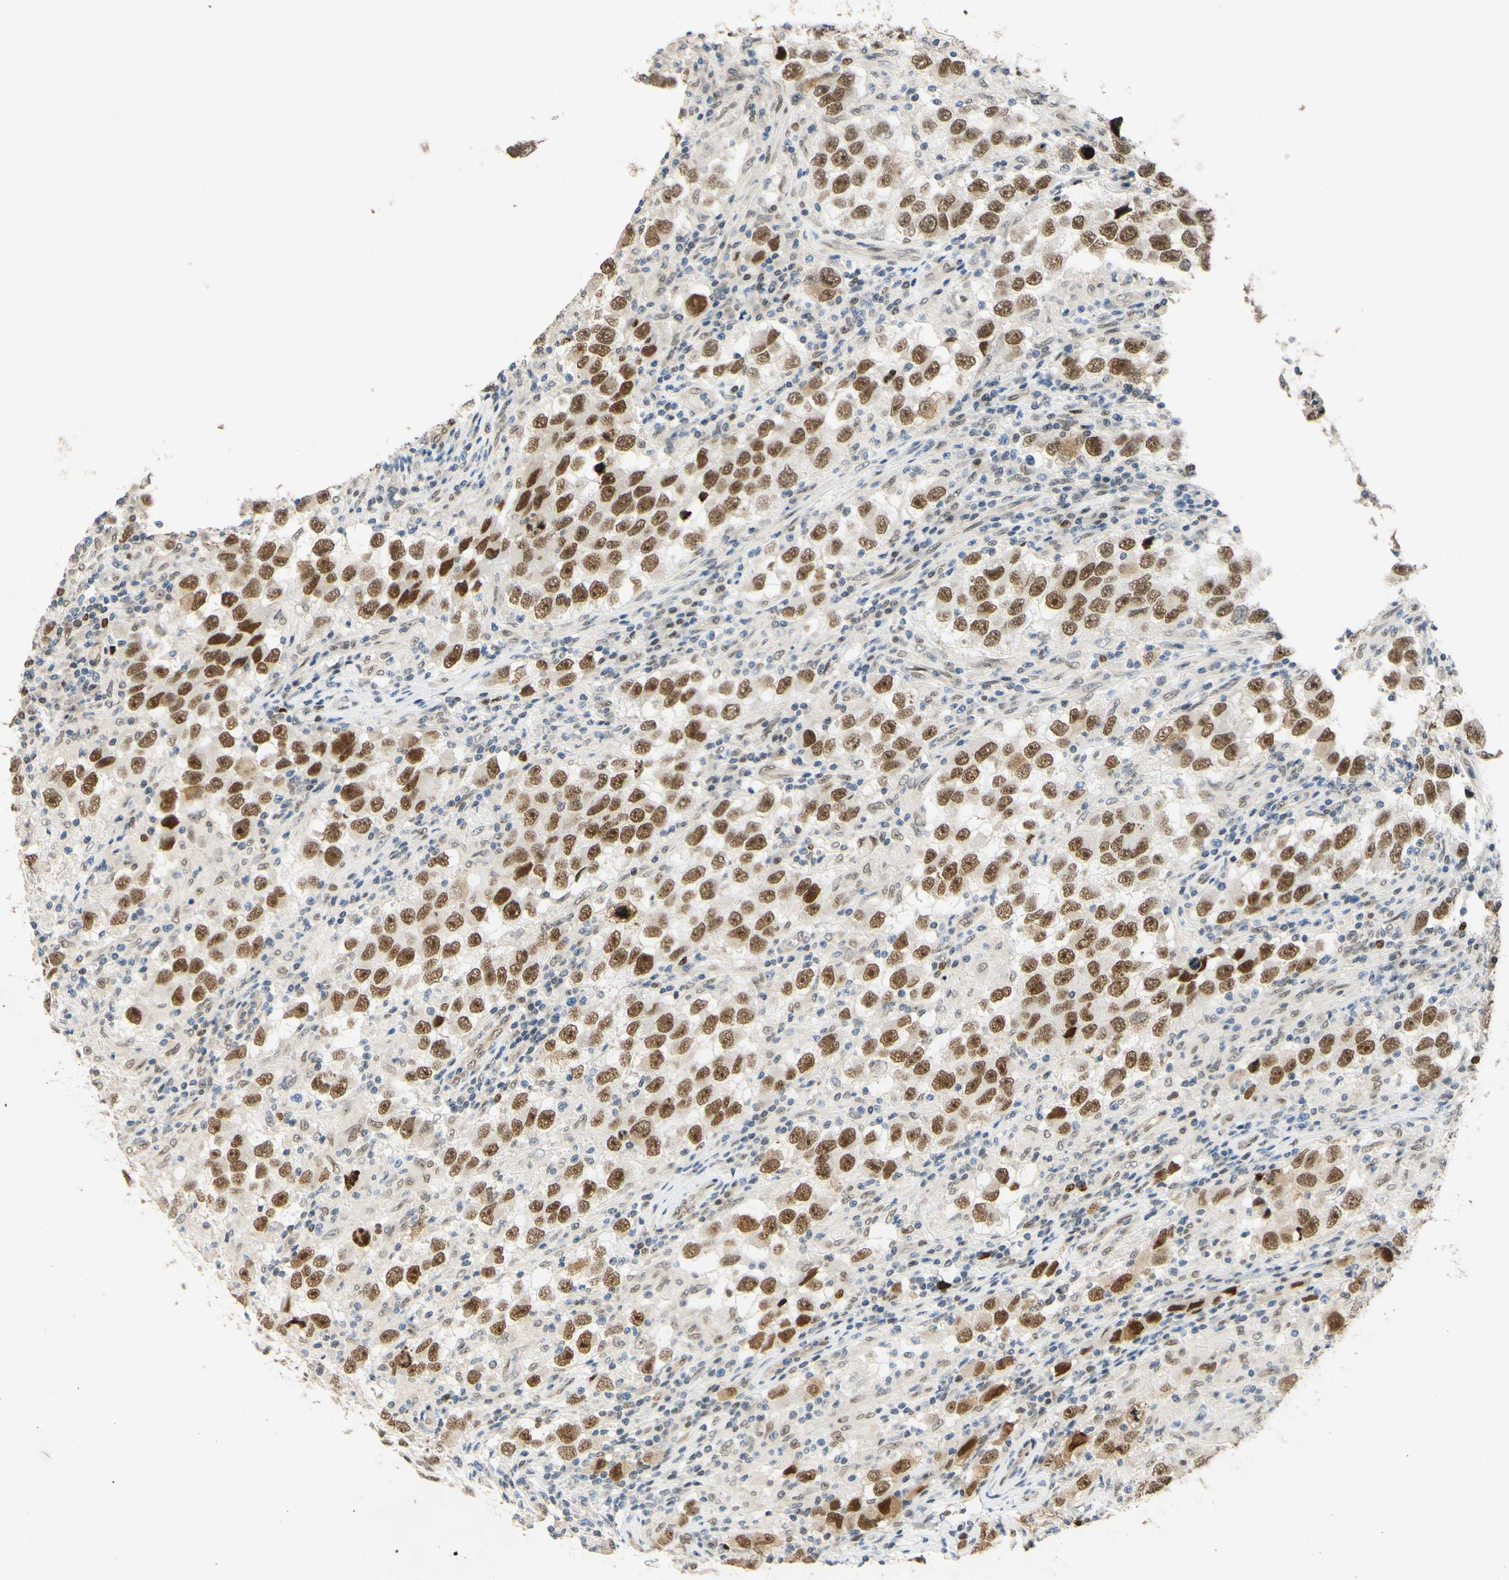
{"staining": {"intensity": "moderate", "quantity": ">75%", "location": "nuclear"}, "tissue": "testis cancer", "cell_type": "Tumor cells", "image_type": "cancer", "snomed": [{"axis": "morphology", "description": "Carcinoma, Embryonal, NOS"}, {"axis": "topography", "description": "Testis"}], "caption": "Testis cancer (embryonal carcinoma) tissue reveals moderate nuclear staining in approximately >75% of tumor cells, visualized by immunohistochemistry.", "gene": "POLB", "patient": {"sex": "male", "age": 21}}